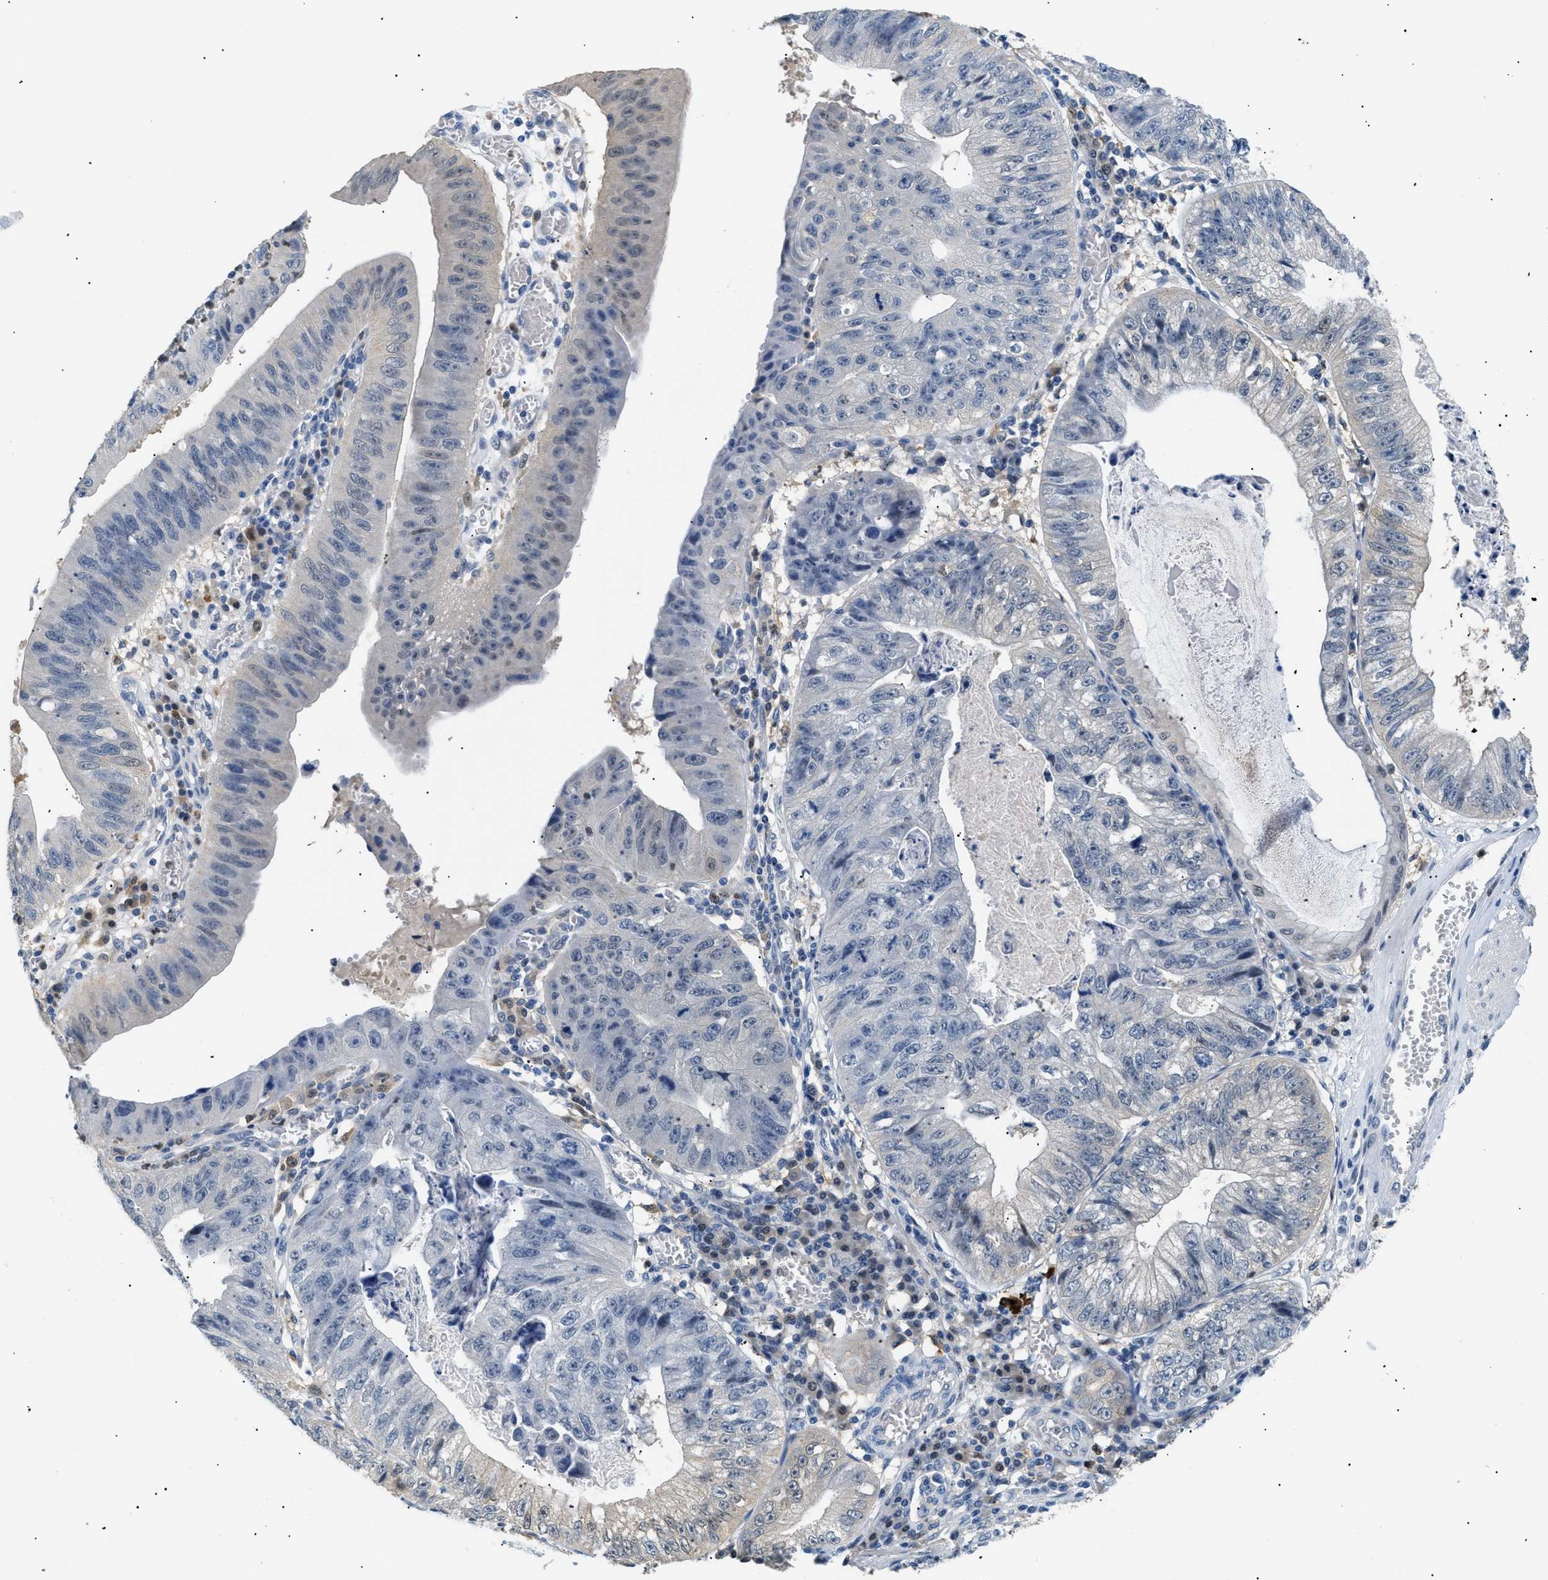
{"staining": {"intensity": "negative", "quantity": "none", "location": "none"}, "tissue": "stomach cancer", "cell_type": "Tumor cells", "image_type": "cancer", "snomed": [{"axis": "morphology", "description": "Adenocarcinoma, NOS"}, {"axis": "topography", "description": "Stomach"}], "caption": "Image shows no protein expression in tumor cells of stomach cancer (adenocarcinoma) tissue.", "gene": "AKR1A1", "patient": {"sex": "male", "age": 59}}